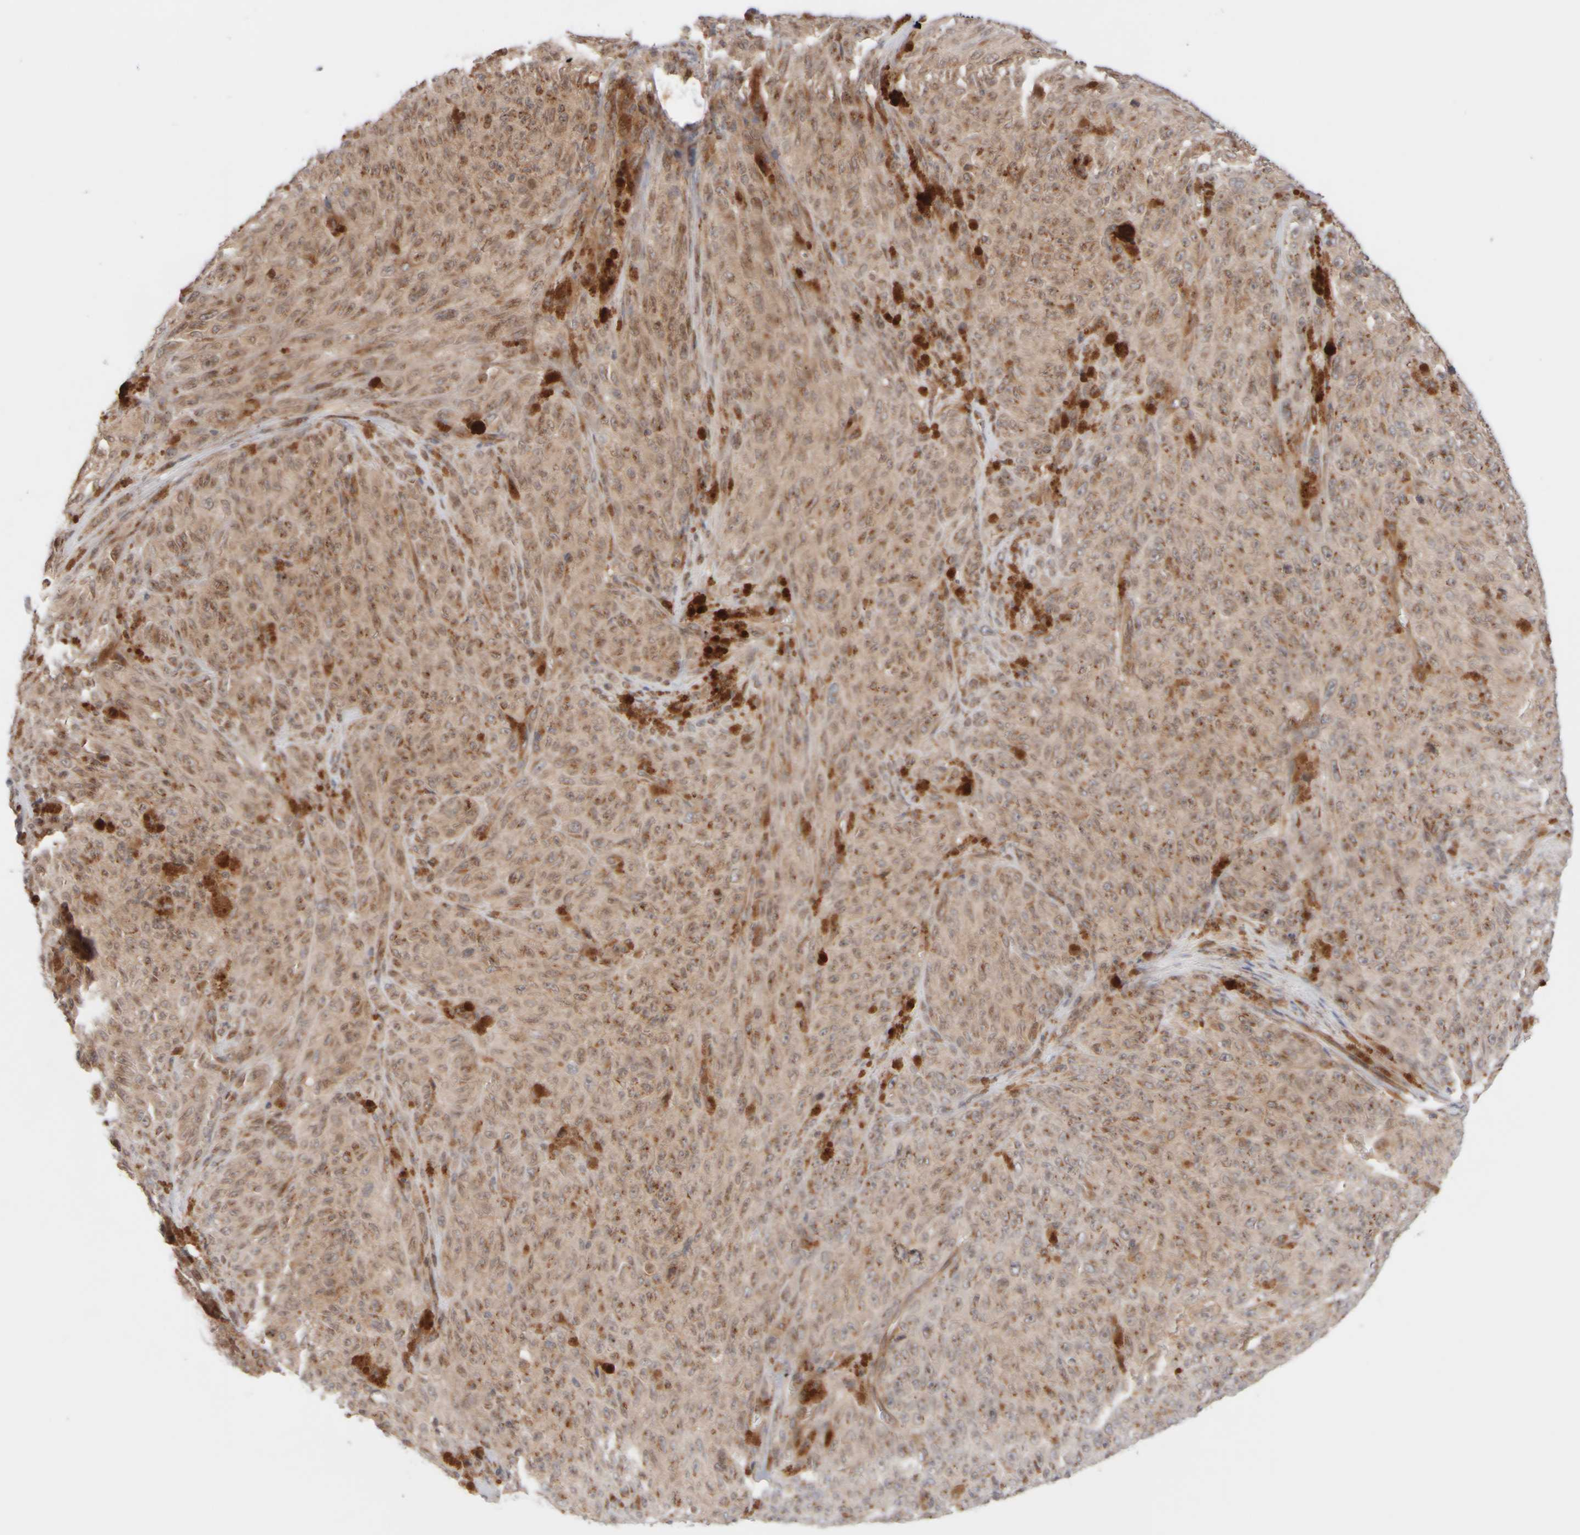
{"staining": {"intensity": "moderate", "quantity": ">75%", "location": "cytoplasmic/membranous"}, "tissue": "melanoma", "cell_type": "Tumor cells", "image_type": "cancer", "snomed": [{"axis": "morphology", "description": "Malignant melanoma, NOS"}, {"axis": "topography", "description": "Skin"}], "caption": "Immunohistochemistry (IHC) (DAB (3,3'-diaminobenzidine)) staining of melanoma displays moderate cytoplasmic/membranous protein expression in about >75% of tumor cells.", "gene": "GCN1", "patient": {"sex": "female", "age": 82}}